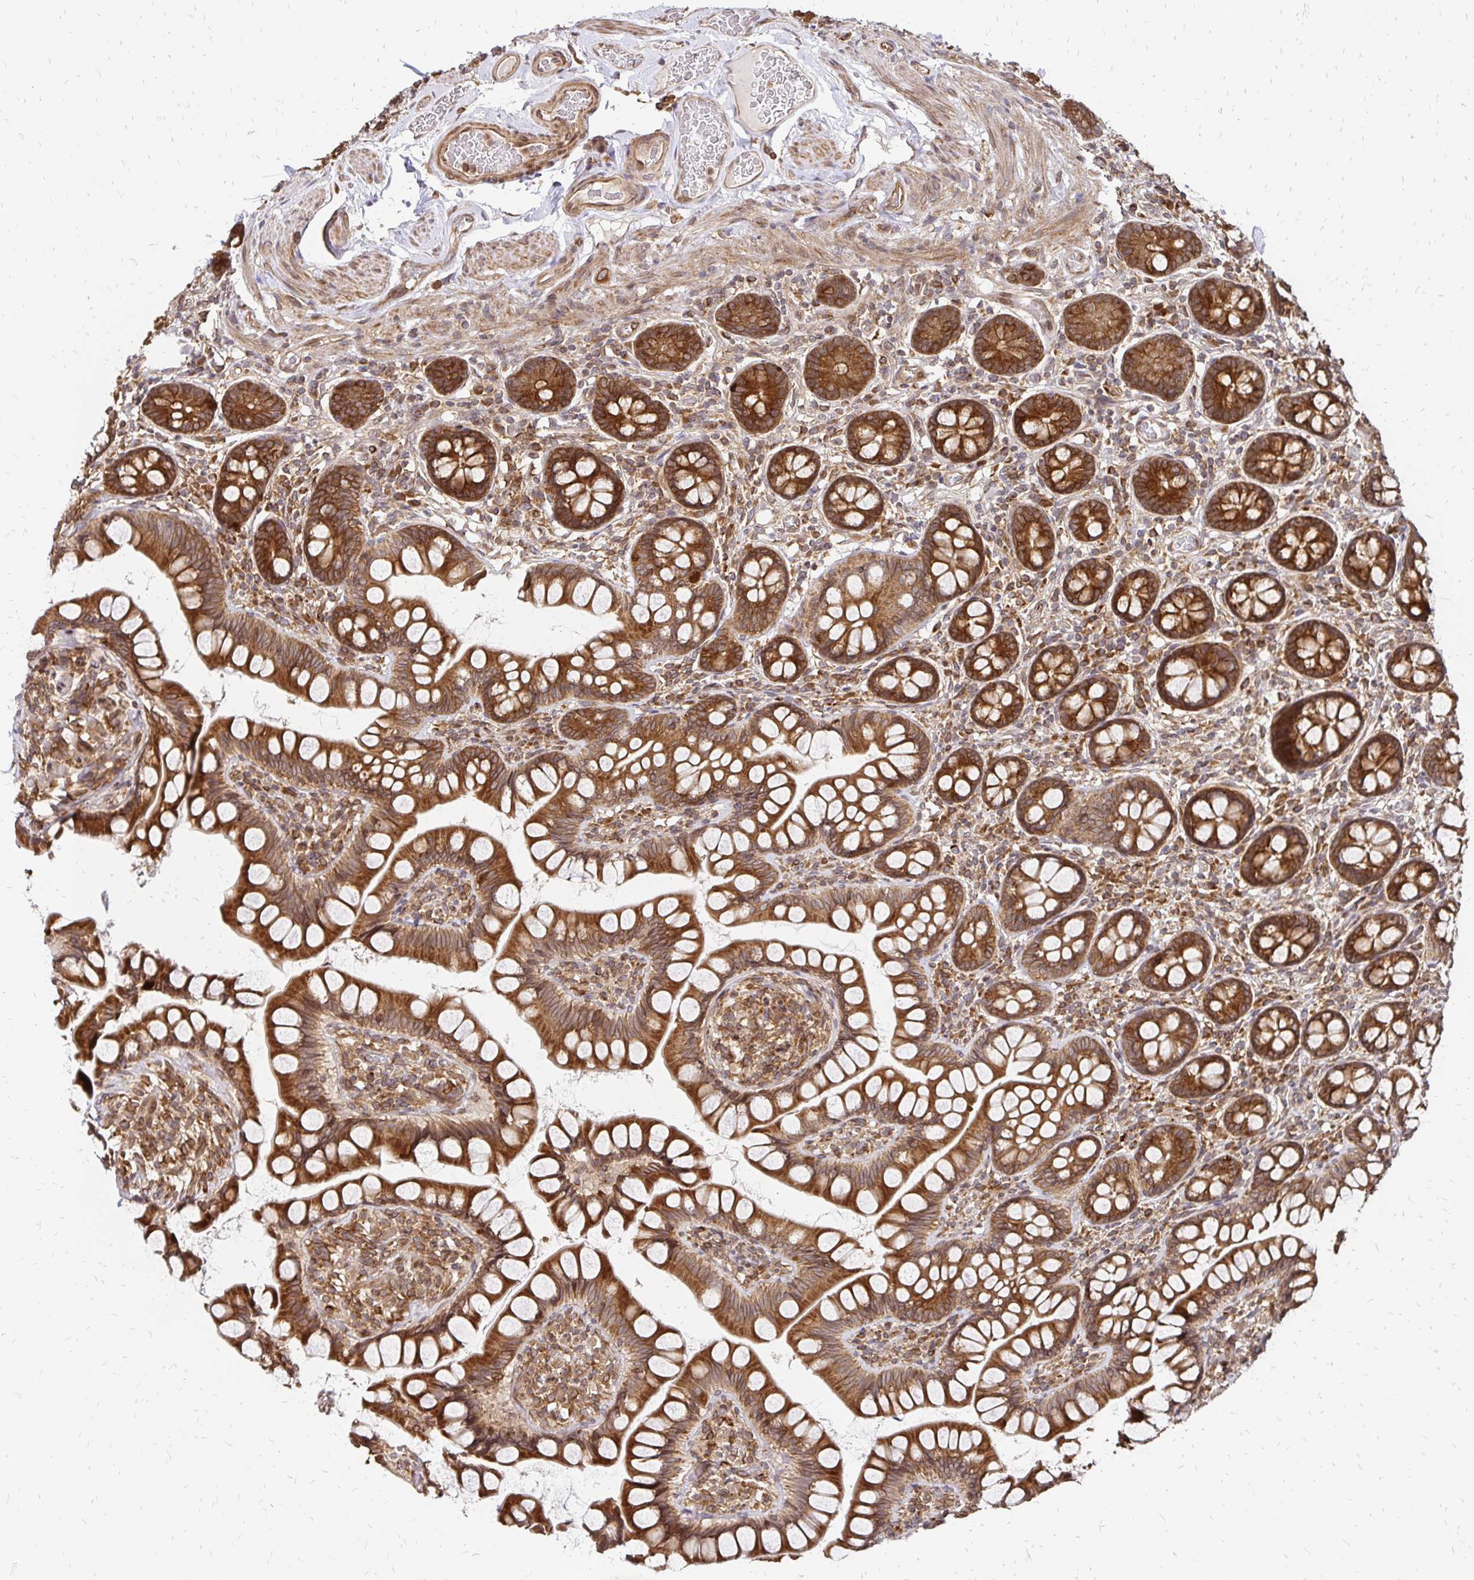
{"staining": {"intensity": "strong", "quantity": ">75%", "location": "cytoplasmic/membranous"}, "tissue": "small intestine", "cell_type": "Glandular cells", "image_type": "normal", "snomed": [{"axis": "morphology", "description": "Normal tissue, NOS"}, {"axis": "topography", "description": "Small intestine"}], "caption": "Immunohistochemistry (IHC) micrograph of normal small intestine stained for a protein (brown), which reveals high levels of strong cytoplasmic/membranous expression in approximately >75% of glandular cells.", "gene": "ZW10", "patient": {"sex": "male", "age": 70}}